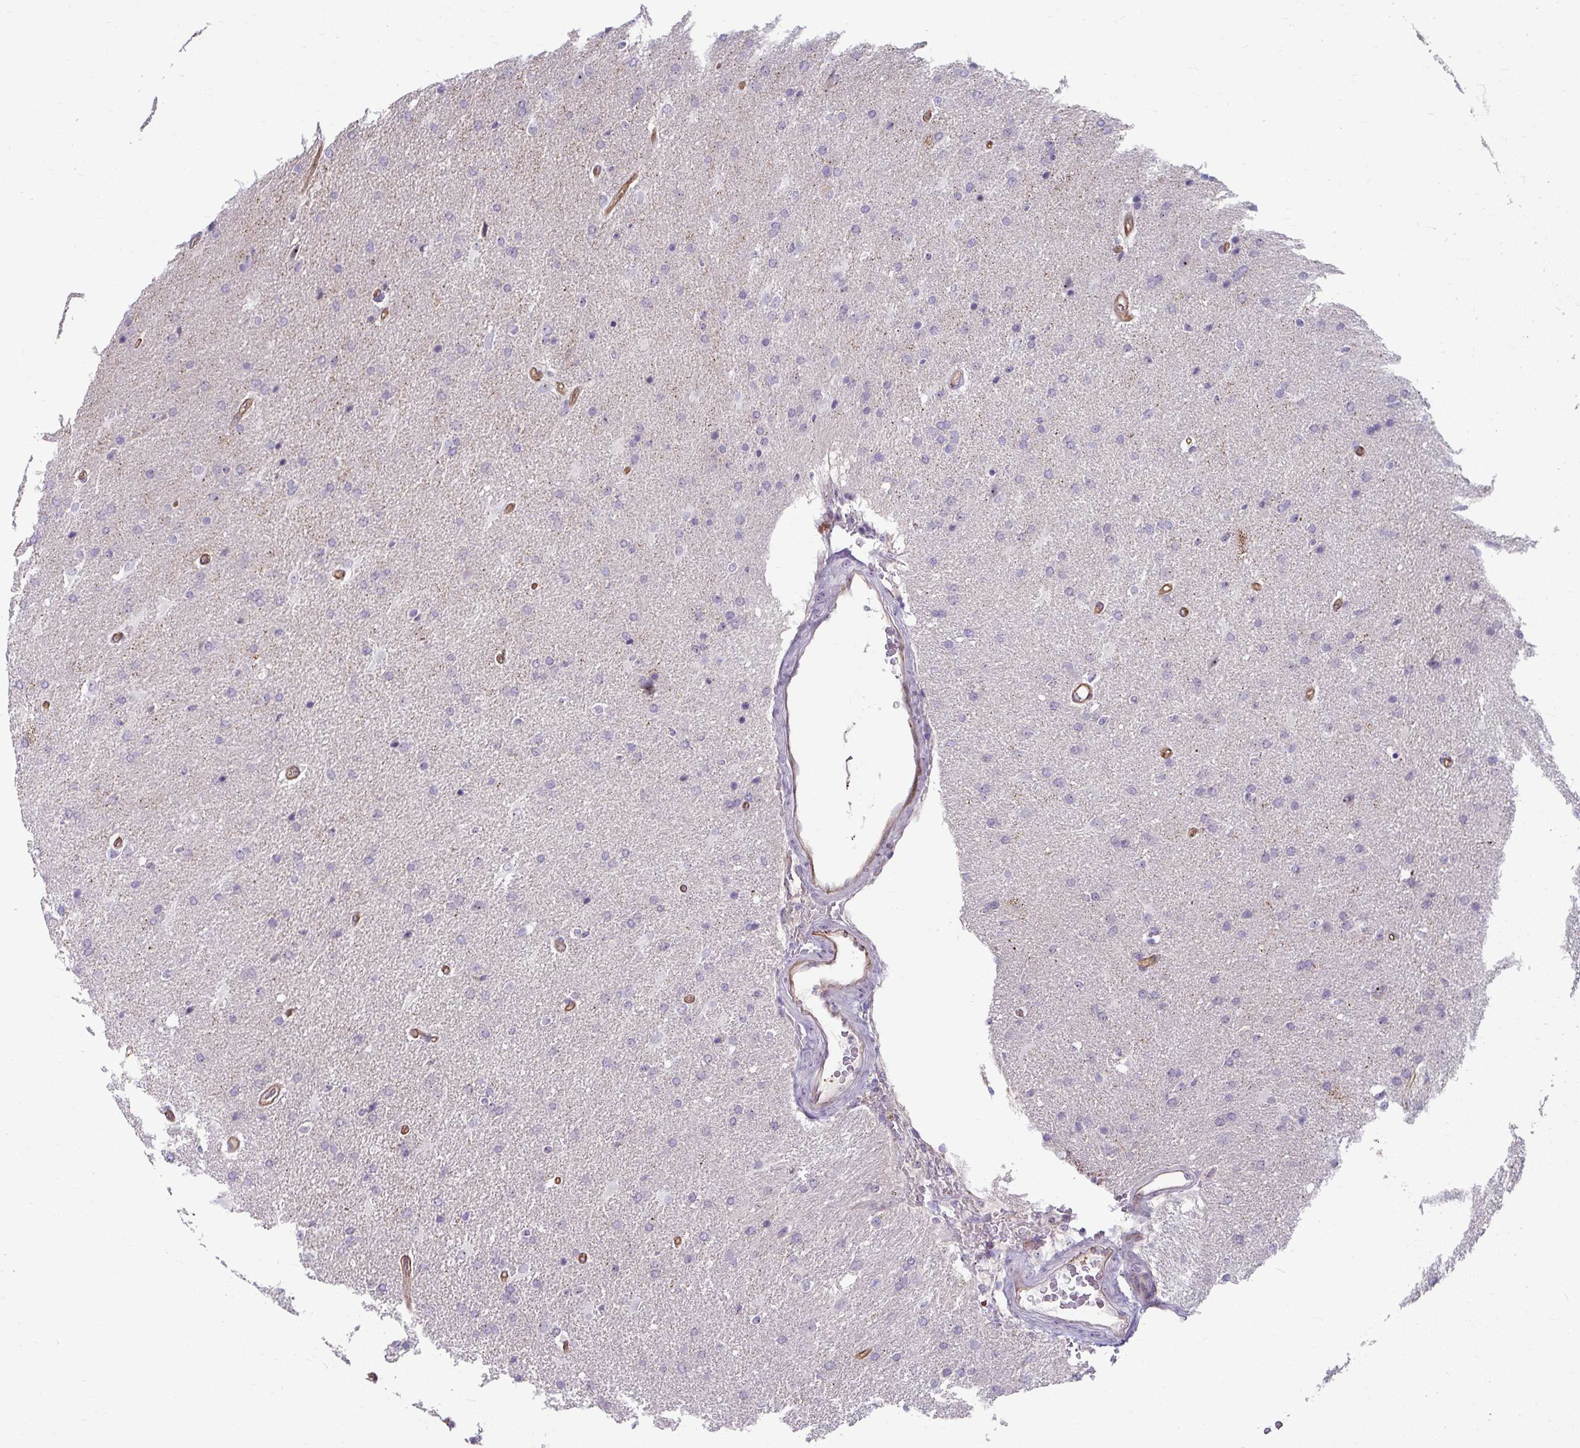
{"staining": {"intensity": "negative", "quantity": "none", "location": "none"}, "tissue": "glioma", "cell_type": "Tumor cells", "image_type": "cancer", "snomed": [{"axis": "morphology", "description": "Glioma, malignant, High grade"}, {"axis": "topography", "description": "Brain"}], "caption": "Tumor cells show no significant protein positivity in high-grade glioma (malignant). The staining is performed using DAB (3,3'-diaminobenzidine) brown chromogen with nuclei counter-stained in using hematoxylin.", "gene": "MUS81", "patient": {"sex": "male", "age": 56}}